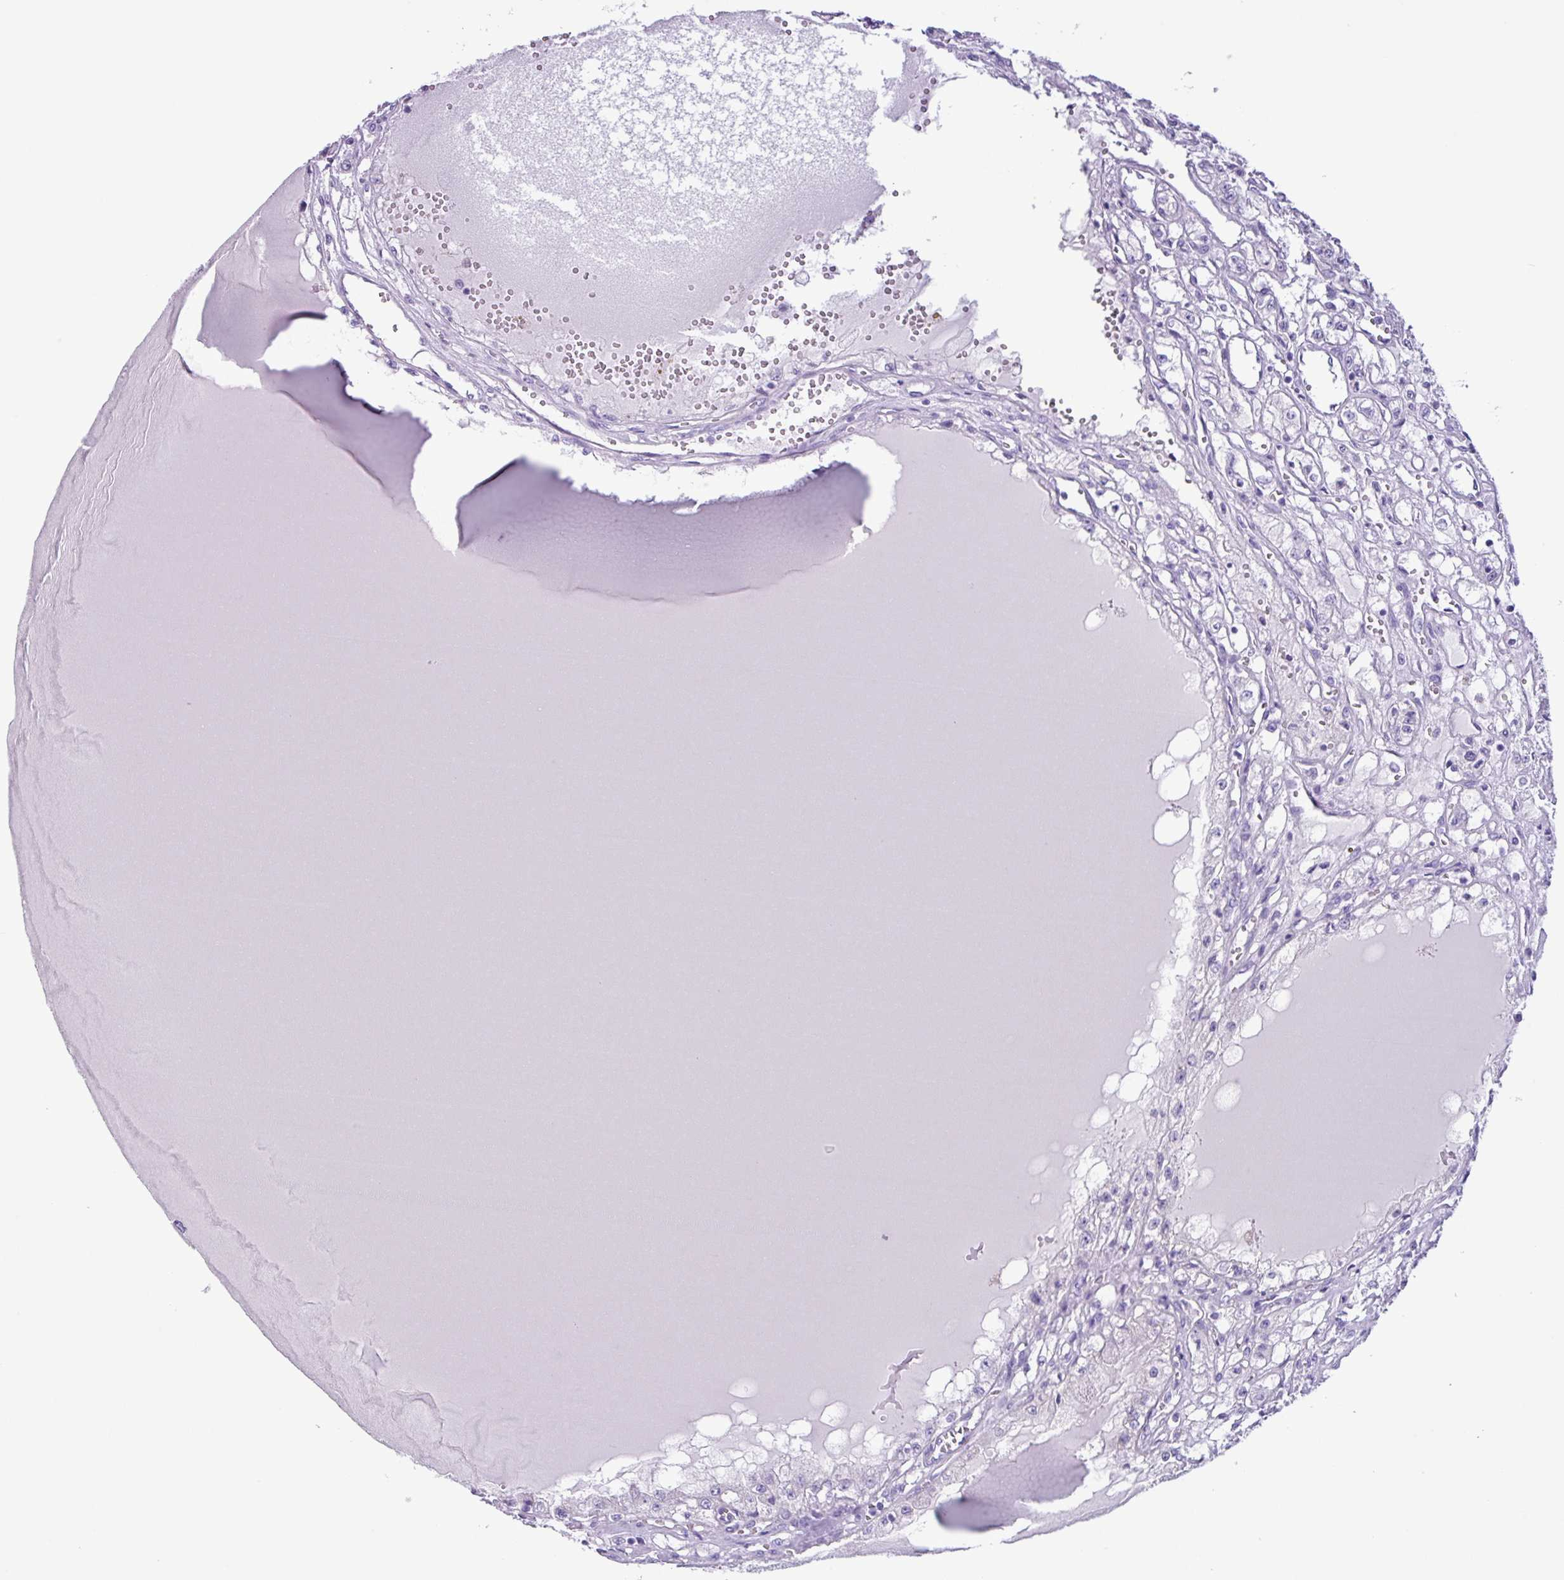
{"staining": {"intensity": "negative", "quantity": "none", "location": "none"}, "tissue": "renal cancer", "cell_type": "Tumor cells", "image_type": "cancer", "snomed": [{"axis": "morphology", "description": "Adenocarcinoma, NOS"}, {"axis": "topography", "description": "Kidney"}], "caption": "Renal cancer (adenocarcinoma) was stained to show a protein in brown. There is no significant staining in tumor cells.", "gene": "AGO3", "patient": {"sex": "male", "age": 56}}